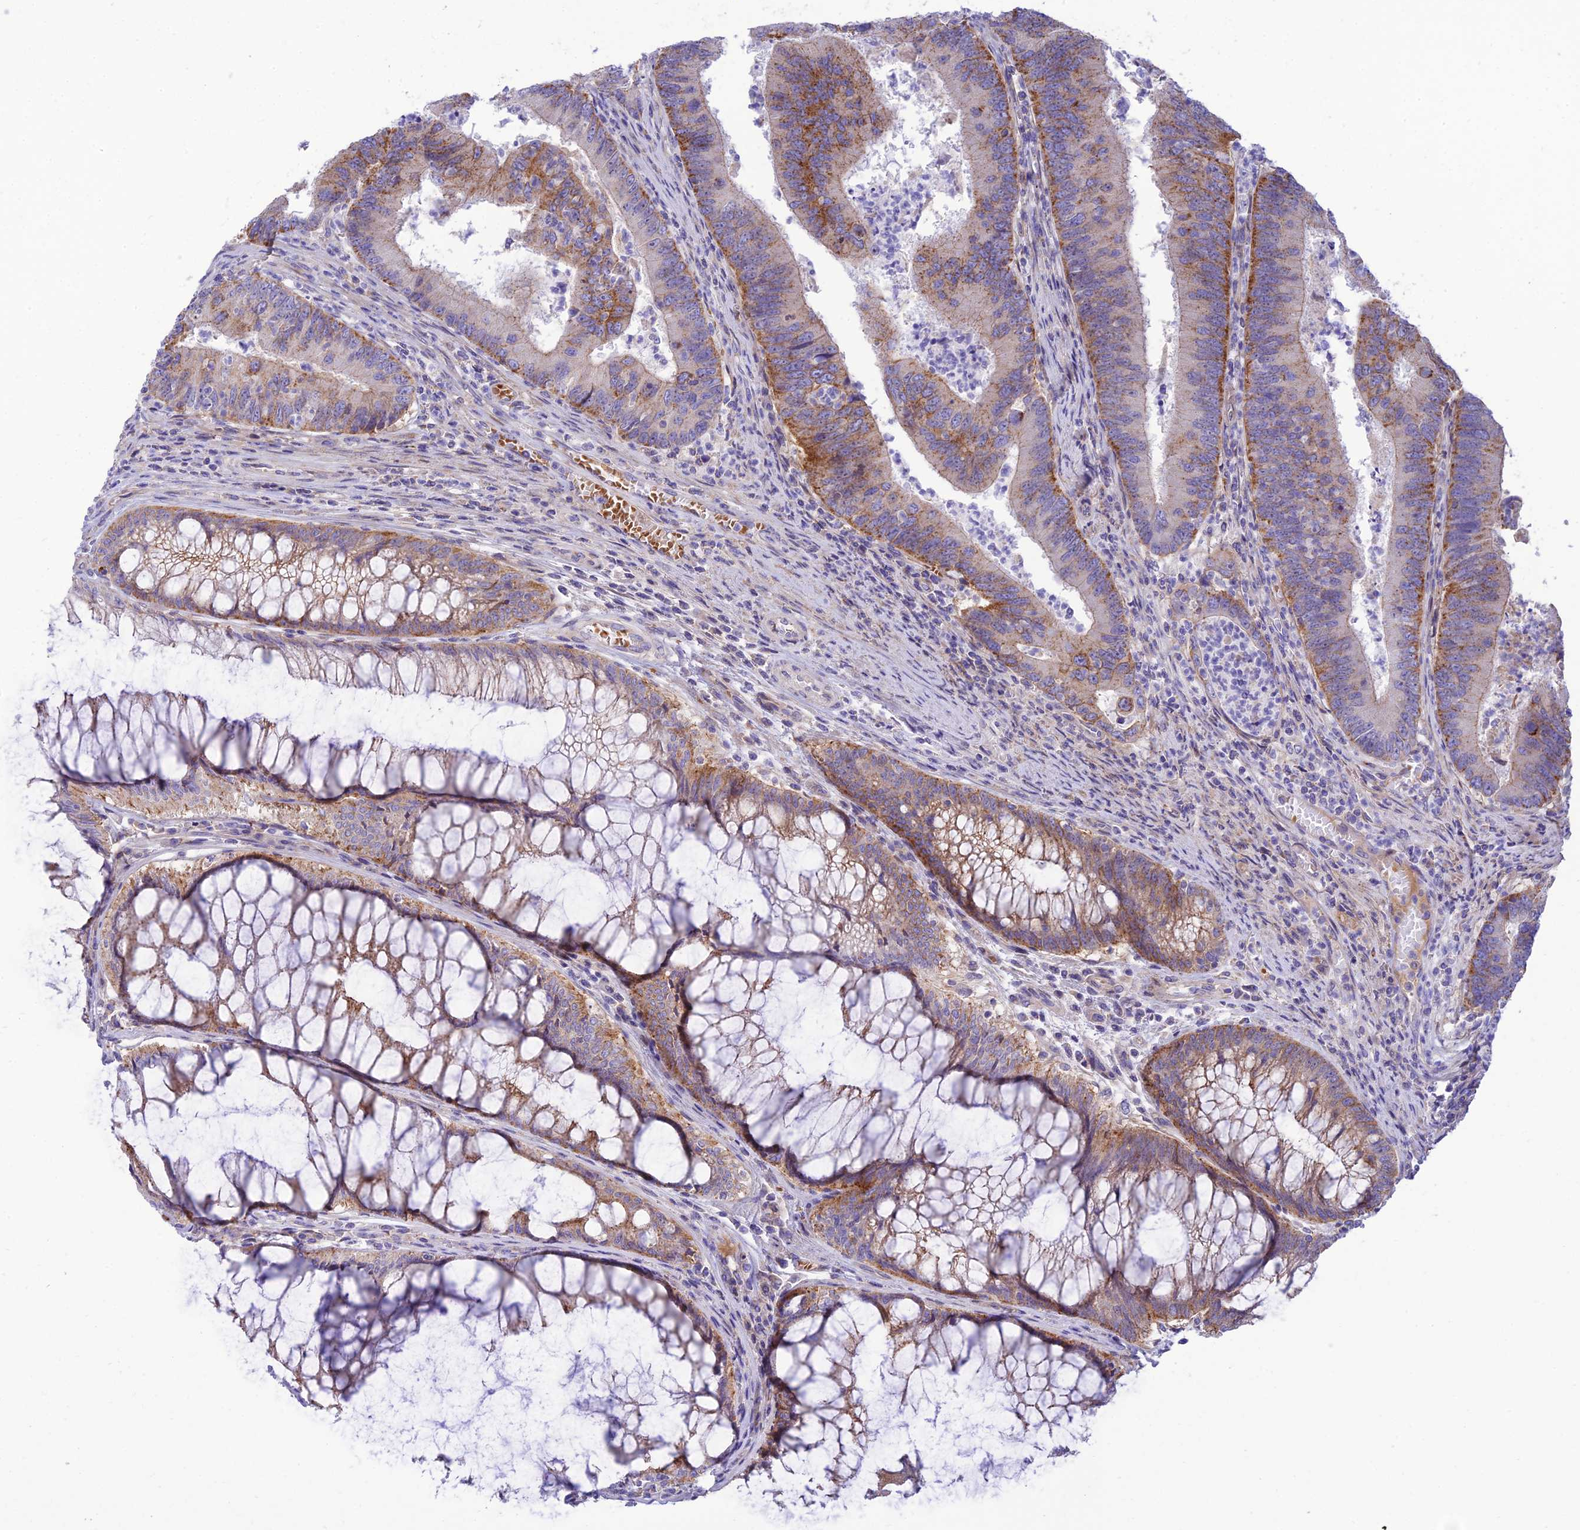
{"staining": {"intensity": "moderate", "quantity": ">75%", "location": "cytoplasmic/membranous"}, "tissue": "colorectal cancer", "cell_type": "Tumor cells", "image_type": "cancer", "snomed": [{"axis": "morphology", "description": "Adenocarcinoma, NOS"}, {"axis": "topography", "description": "Colon"}], "caption": "The photomicrograph displays immunohistochemical staining of adenocarcinoma (colorectal). There is moderate cytoplasmic/membranous expression is identified in approximately >75% of tumor cells. Using DAB (3,3'-diaminobenzidine) (brown) and hematoxylin (blue) stains, captured at high magnification using brightfield microscopy.", "gene": "CCDC157", "patient": {"sex": "female", "age": 67}}